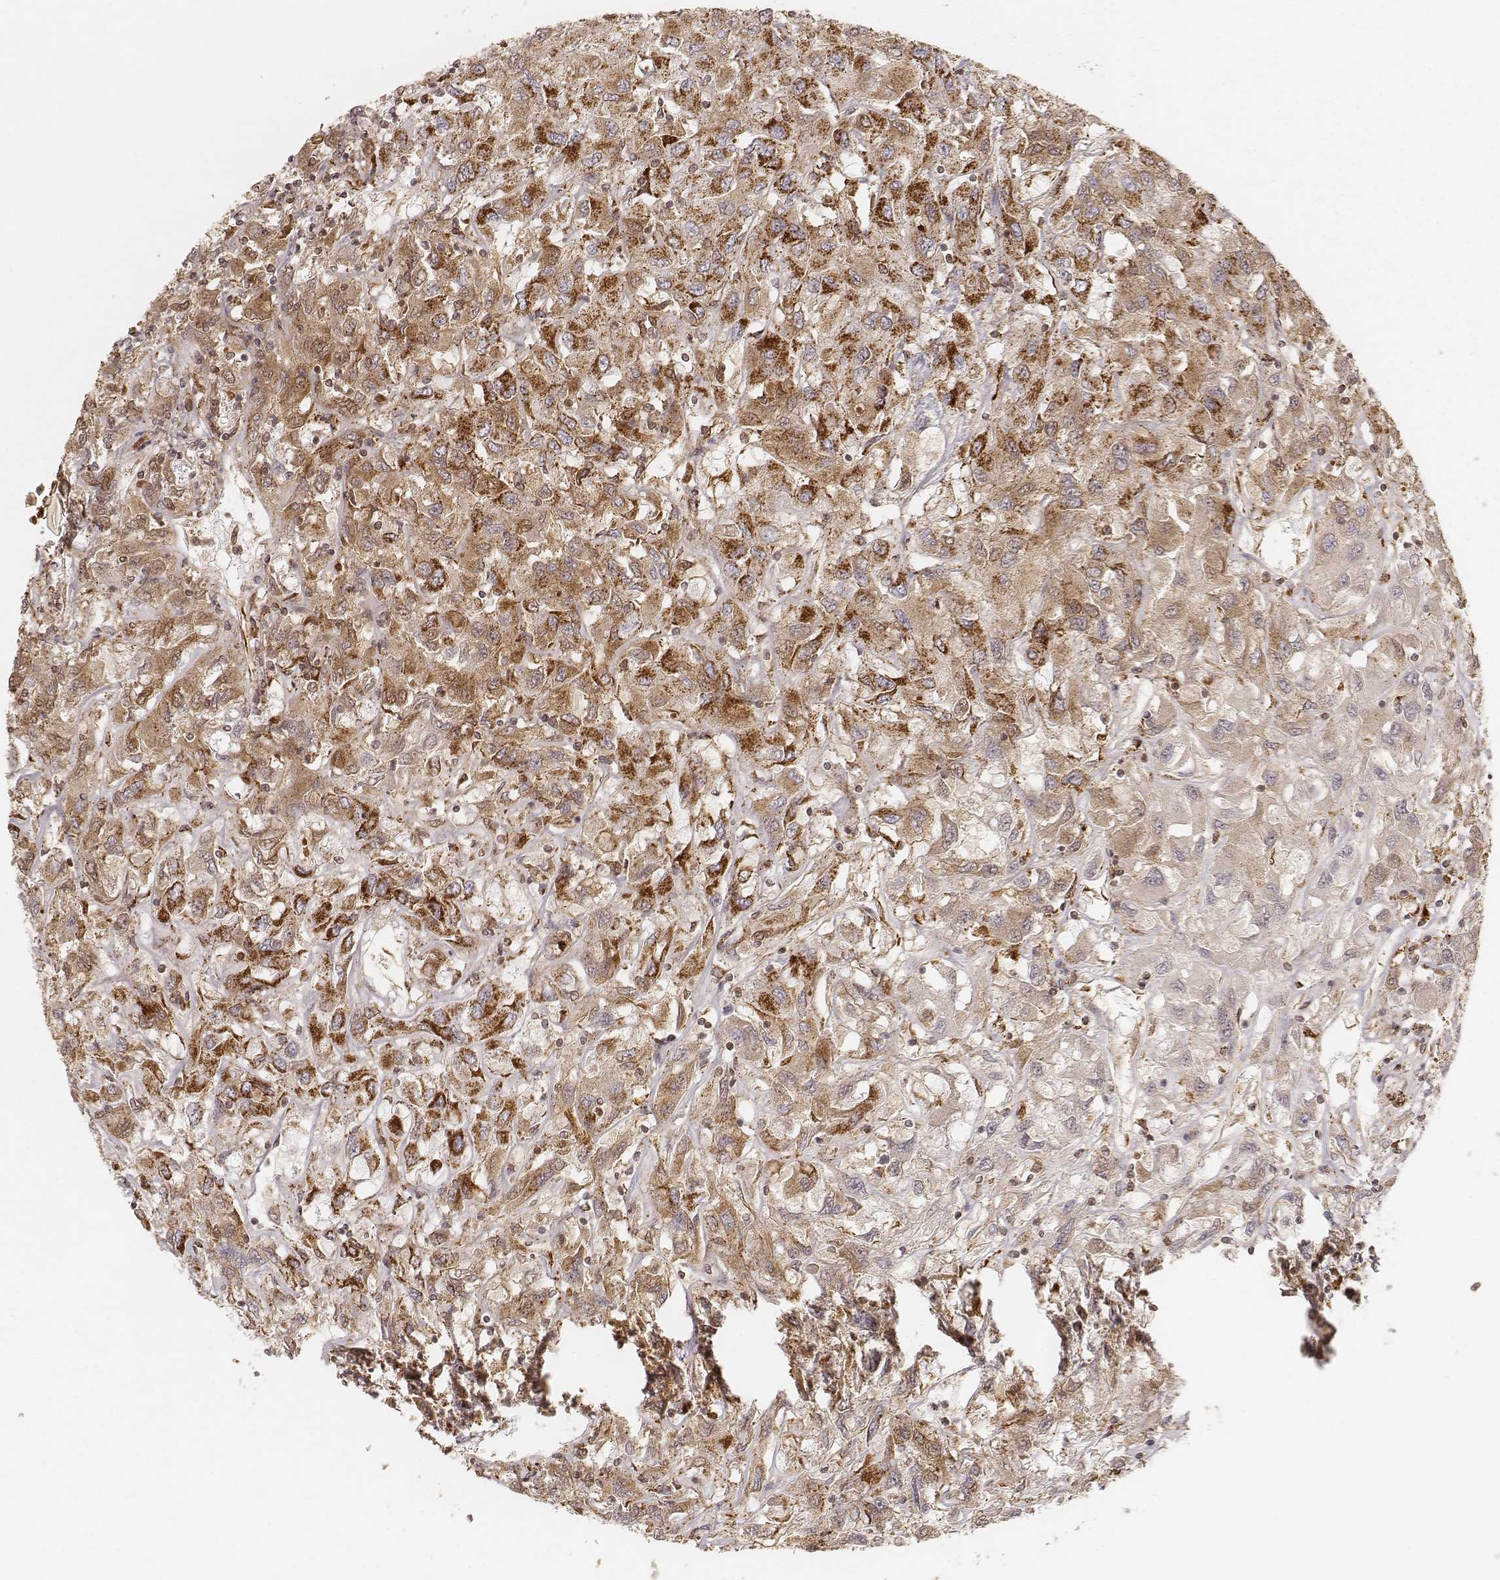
{"staining": {"intensity": "strong", "quantity": ">75%", "location": "cytoplasmic/membranous"}, "tissue": "renal cancer", "cell_type": "Tumor cells", "image_type": "cancer", "snomed": [{"axis": "morphology", "description": "Adenocarcinoma, NOS"}, {"axis": "topography", "description": "Kidney"}], "caption": "Renal adenocarcinoma tissue shows strong cytoplasmic/membranous staining in about >75% of tumor cells", "gene": "CS", "patient": {"sex": "female", "age": 76}}